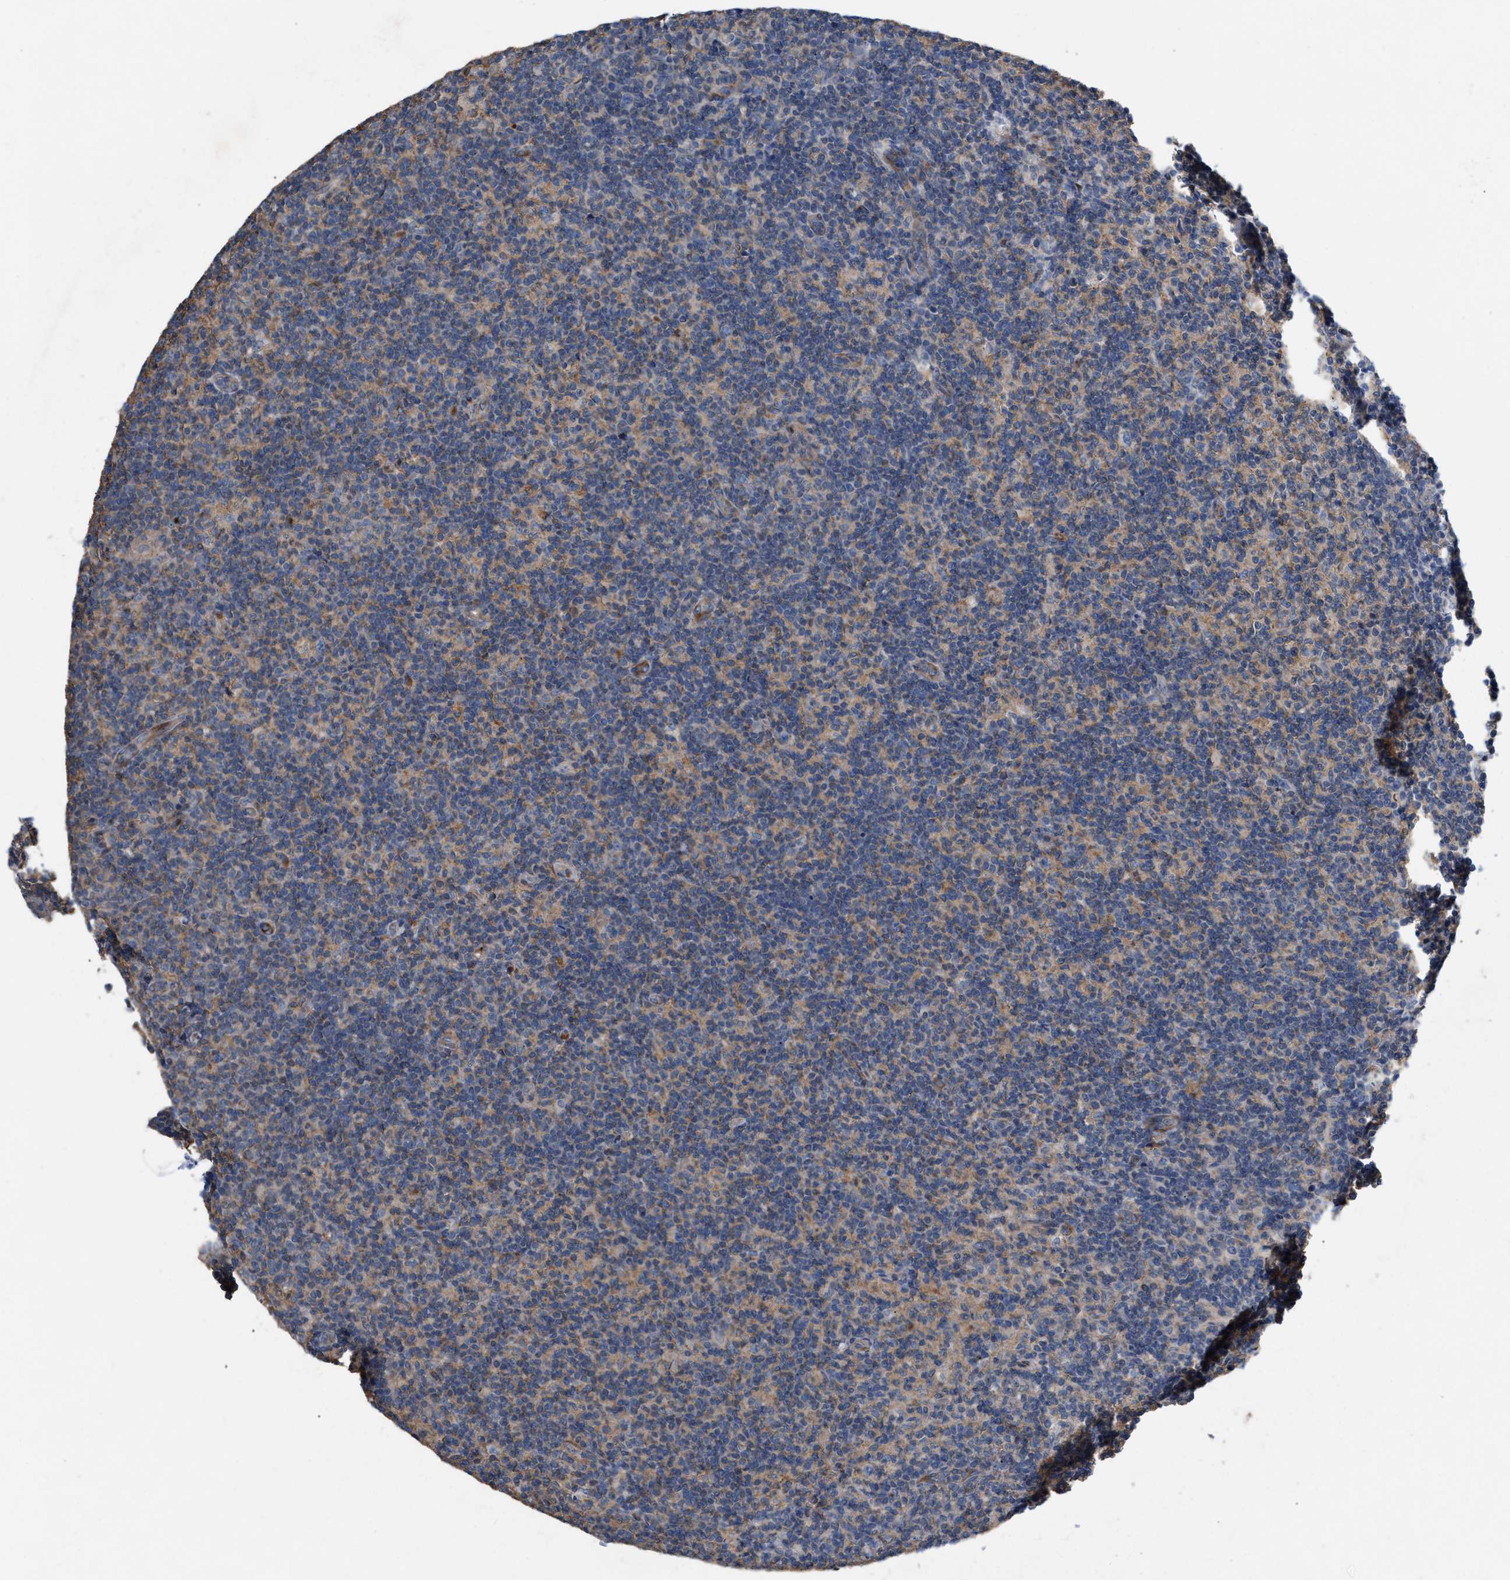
{"staining": {"intensity": "moderate", "quantity": "25%-75%", "location": "cytoplasmic/membranous"}, "tissue": "lymph node", "cell_type": "Non-germinal center cells", "image_type": "normal", "snomed": [{"axis": "morphology", "description": "Normal tissue, NOS"}, {"axis": "morphology", "description": "Inflammation, NOS"}, {"axis": "topography", "description": "Lymph node"}], "caption": "This photomicrograph shows immunohistochemistry (IHC) staining of benign lymph node, with medium moderate cytoplasmic/membranous expression in approximately 25%-75% of non-germinal center cells.", "gene": "TMEM131", "patient": {"sex": "male", "age": 55}}